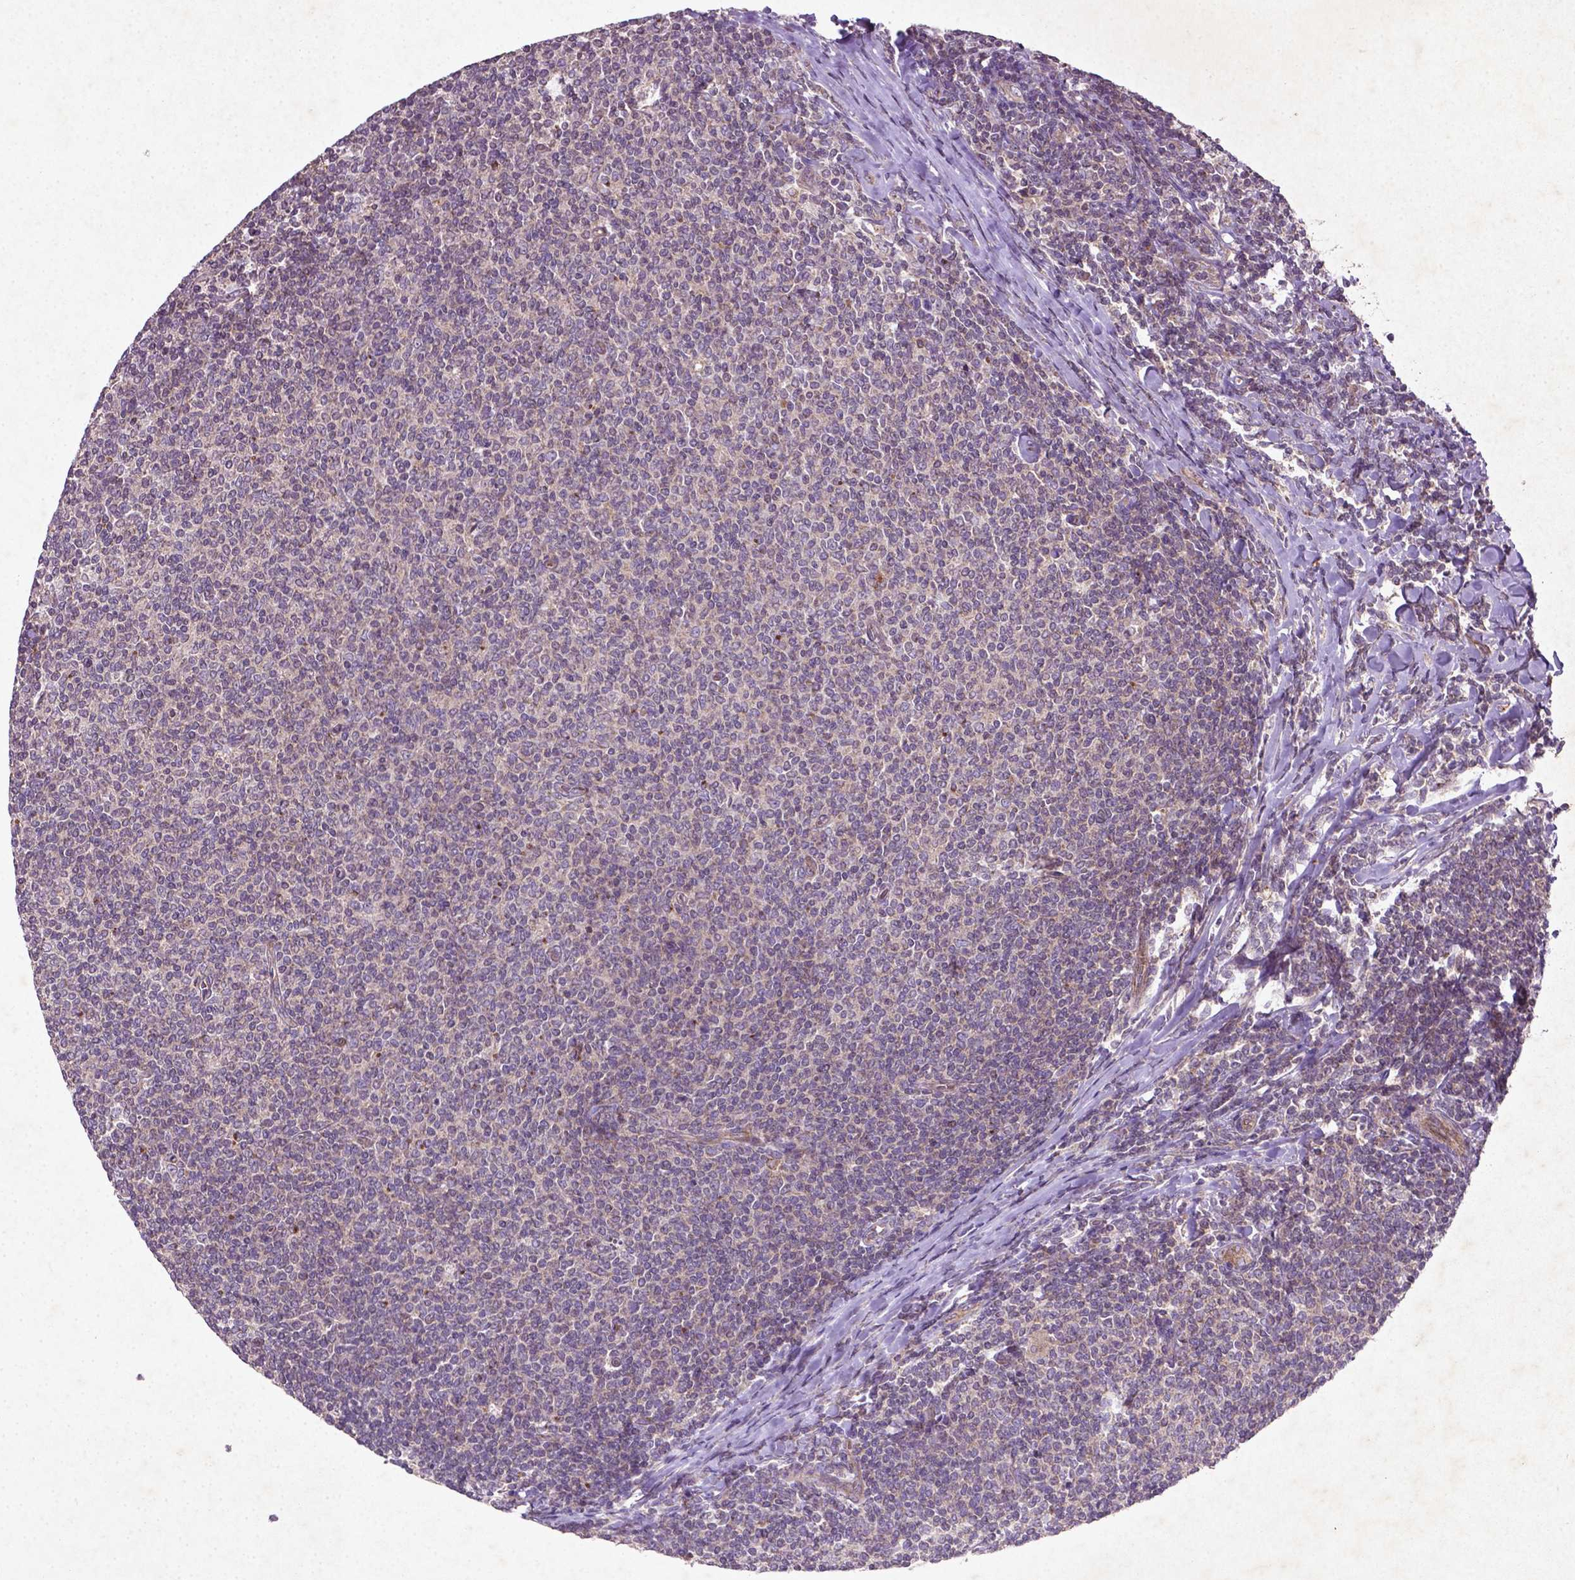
{"staining": {"intensity": "negative", "quantity": "none", "location": "none"}, "tissue": "lymphoma", "cell_type": "Tumor cells", "image_type": "cancer", "snomed": [{"axis": "morphology", "description": "Malignant lymphoma, non-Hodgkin's type, Low grade"}, {"axis": "topography", "description": "Lymph node"}], "caption": "Human lymphoma stained for a protein using immunohistochemistry (IHC) shows no positivity in tumor cells.", "gene": "MTOR", "patient": {"sex": "male", "age": 52}}